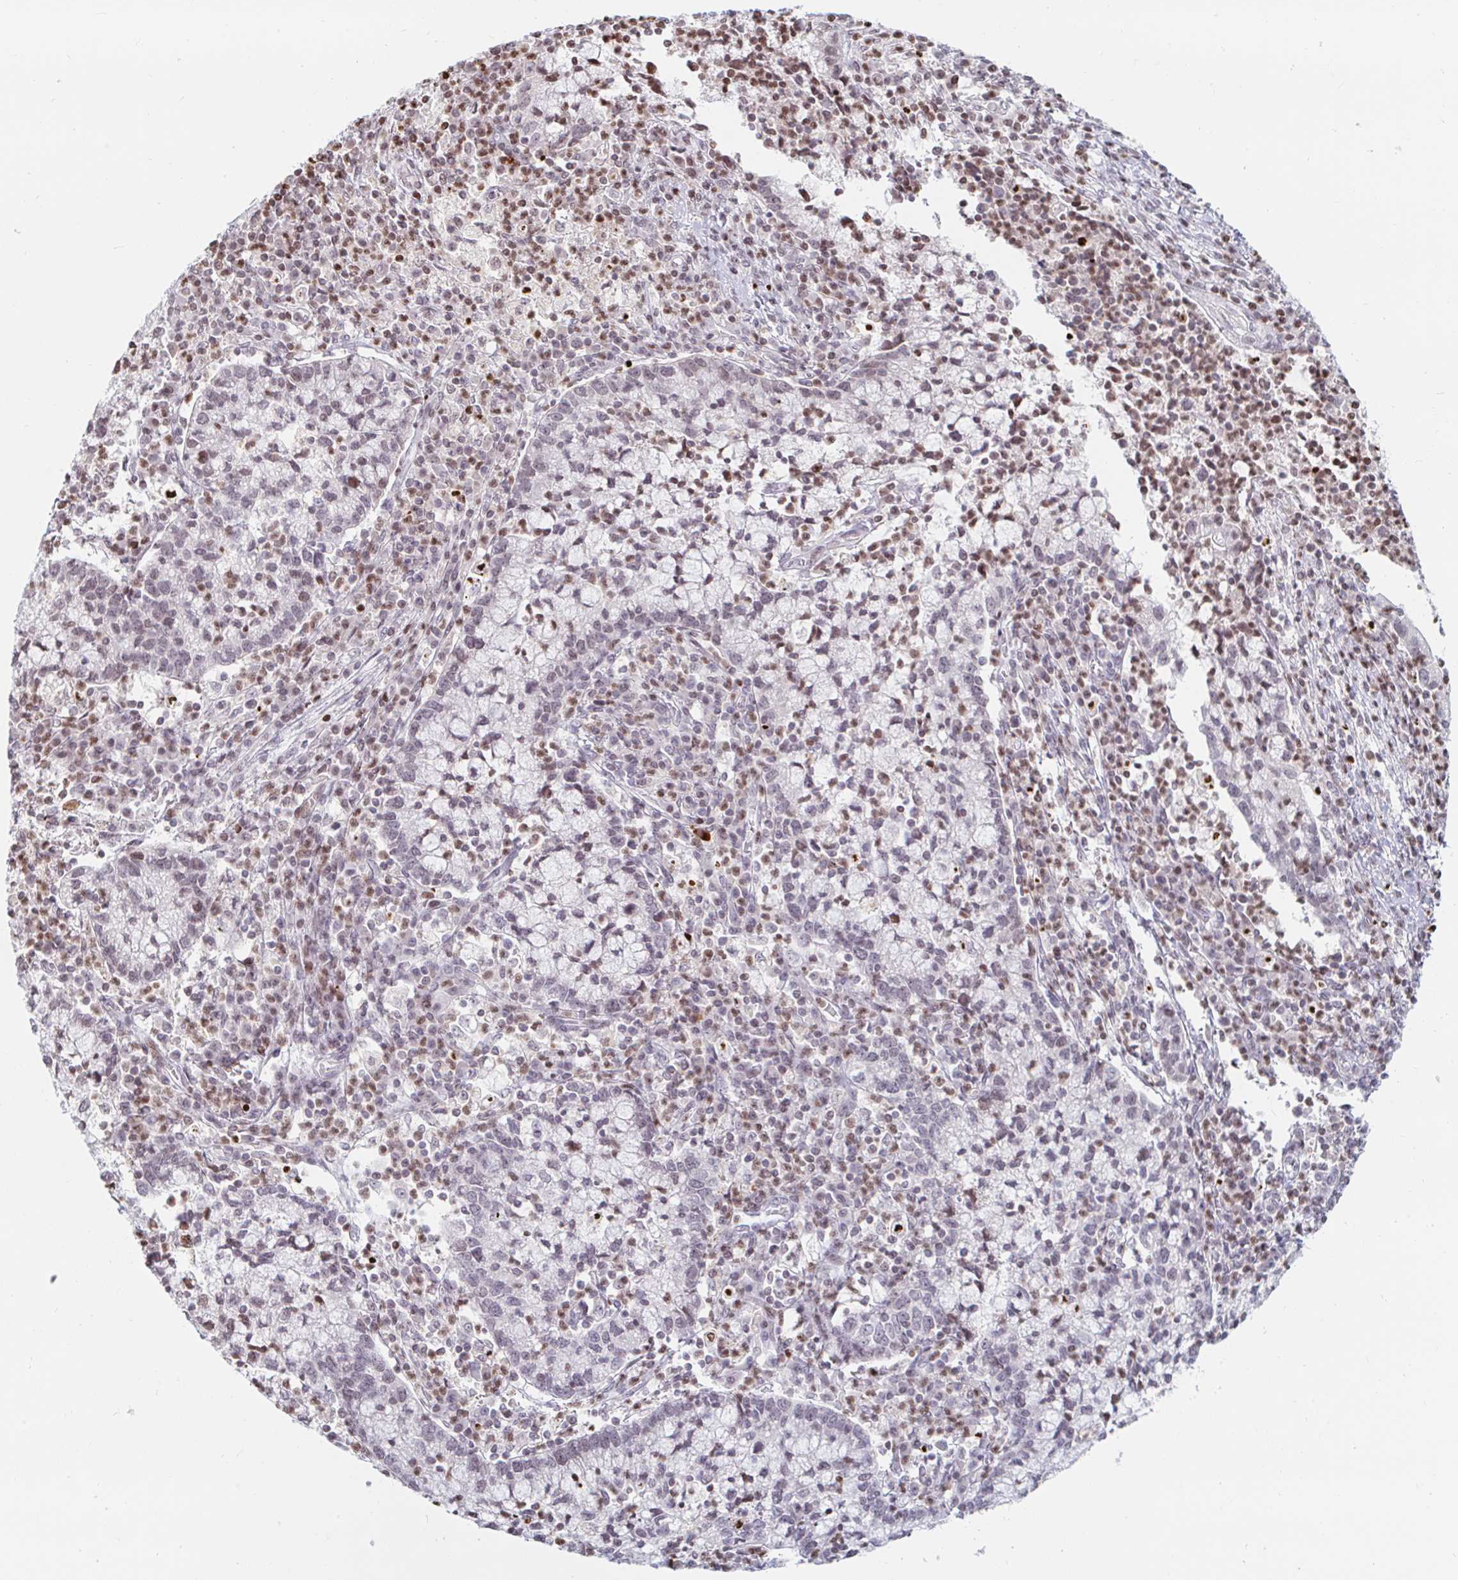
{"staining": {"intensity": "weak", "quantity": "<25%", "location": "nuclear"}, "tissue": "cervical cancer", "cell_type": "Tumor cells", "image_type": "cancer", "snomed": [{"axis": "morphology", "description": "Normal tissue, NOS"}, {"axis": "morphology", "description": "Adenocarcinoma, NOS"}, {"axis": "topography", "description": "Cervix"}], "caption": "The immunohistochemistry photomicrograph has no significant expression in tumor cells of cervical adenocarcinoma tissue. (DAB (3,3'-diaminobenzidine) immunohistochemistry with hematoxylin counter stain).", "gene": "HOXC10", "patient": {"sex": "female", "age": 44}}